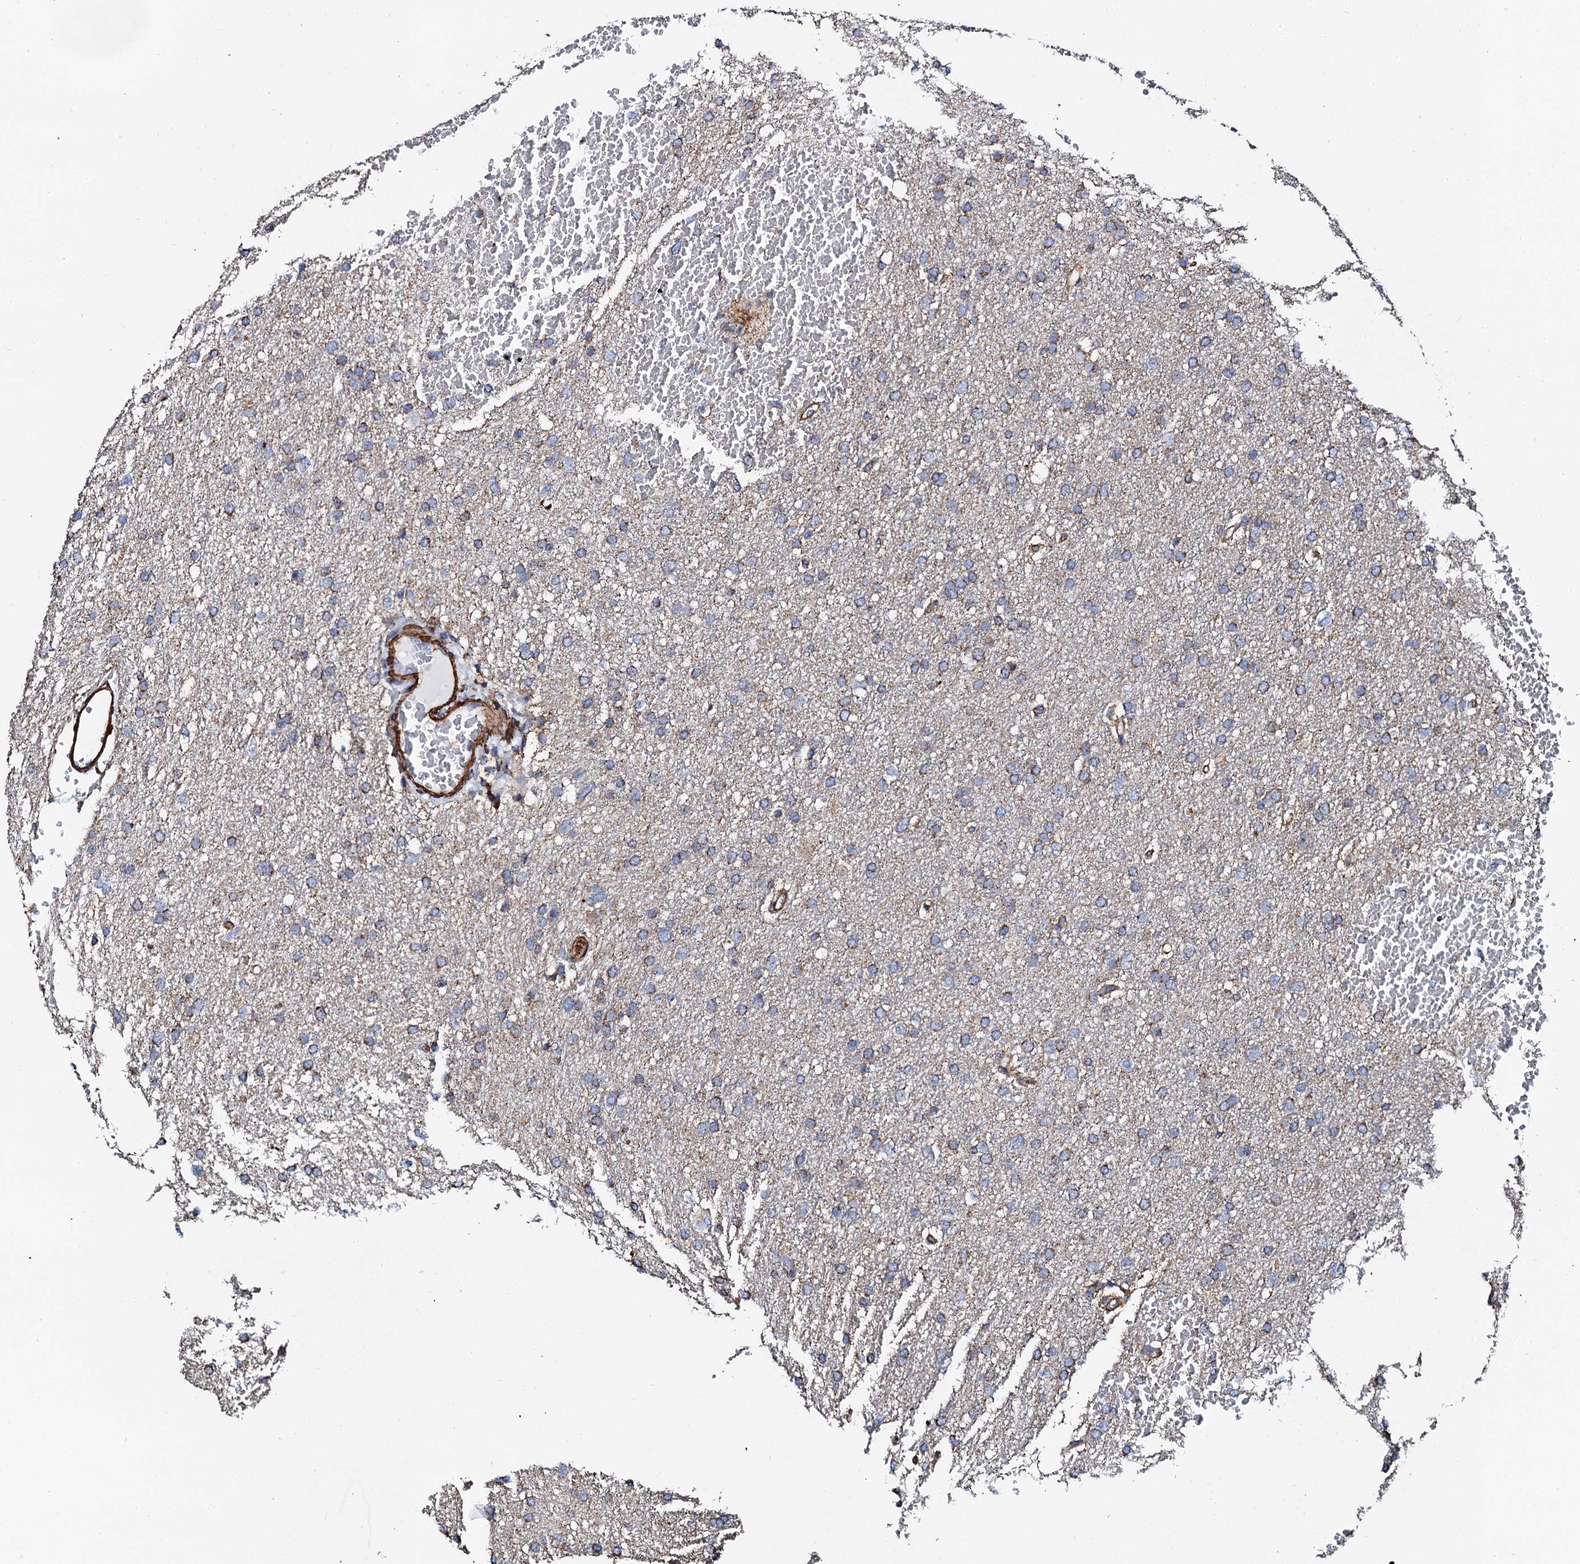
{"staining": {"intensity": "weak", "quantity": "25%-75%", "location": "cytoplasmic/membranous"}, "tissue": "glioma", "cell_type": "Tumor cells", "image_type": "cancer", "snomed": [{"axis": "morphology", "description": "Glioma, malignant, High grade"}, {"axis": "topography", "description": "Cerebral cortex"}], "caption": "Immunohistochemical staining of human glioma reveals low levels of weak cytoplasmic/membranous positivity in approximately 25%-75% of tumor cells.", "gene": "INTS10", "patient": {"sex": "female", "age": 36}}